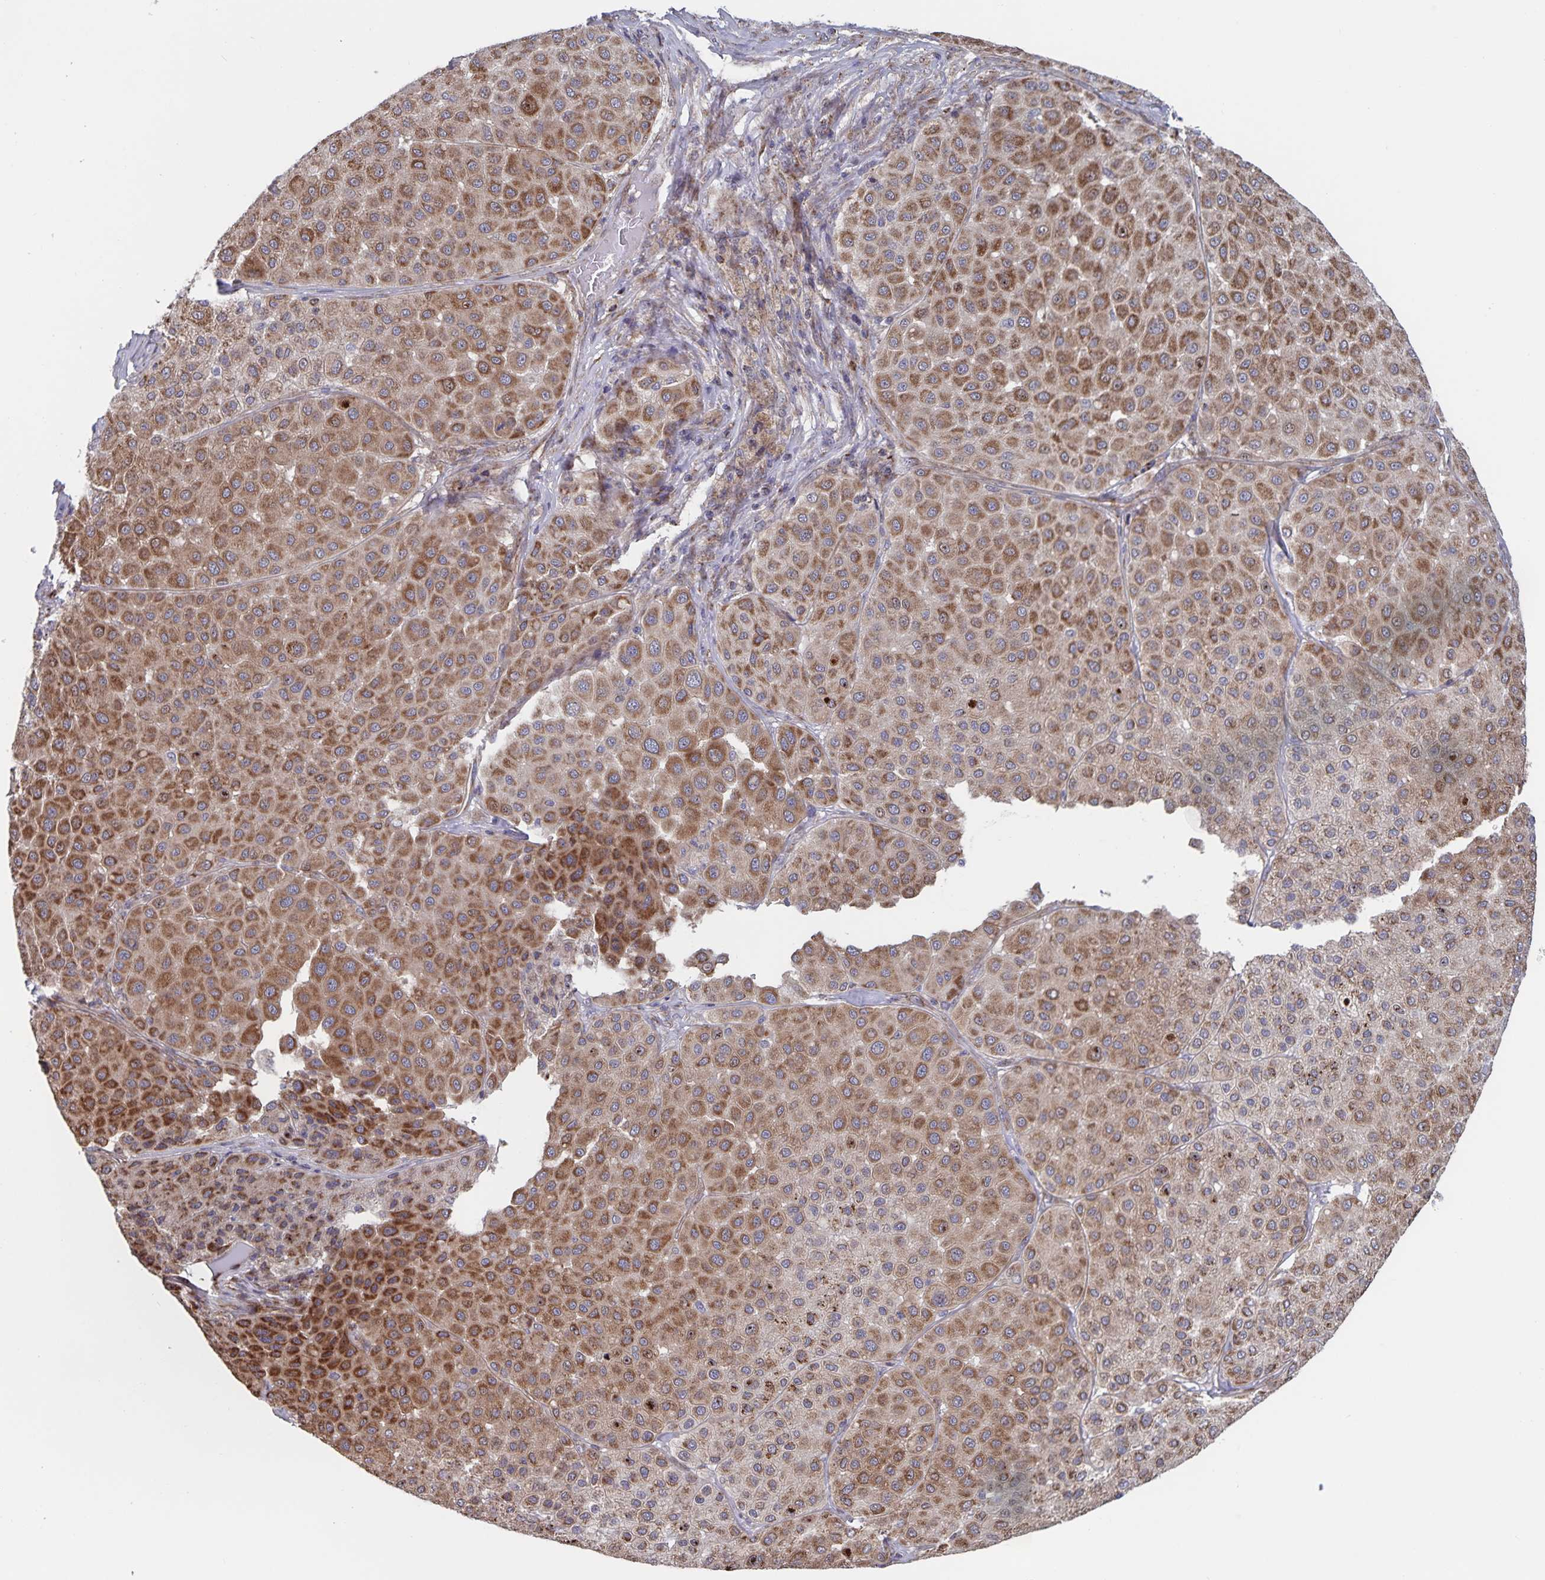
{"staining": {"intensity": "strong", "quantity": ">75%", "location": "cytoplasmic/membranous"}, "tissue": "melanoma", "cell_type": "Tumor cells", "image_type": "cancer", "snomed": [{"axis": "morphology", "description": "Malignant melanoma, Metastatic site"}, {"axis": "topography", "description": "Smooth muscle"}], "caption": "An image showing strong cytoplasmic/membranous positivity in approximately >75% of tumor cells in malignant melanoma (metastatic site), as visualized by brown immunohistochemical staining.", "gene": "ACACA", "patient": {"sex": "male", "age": 41}}